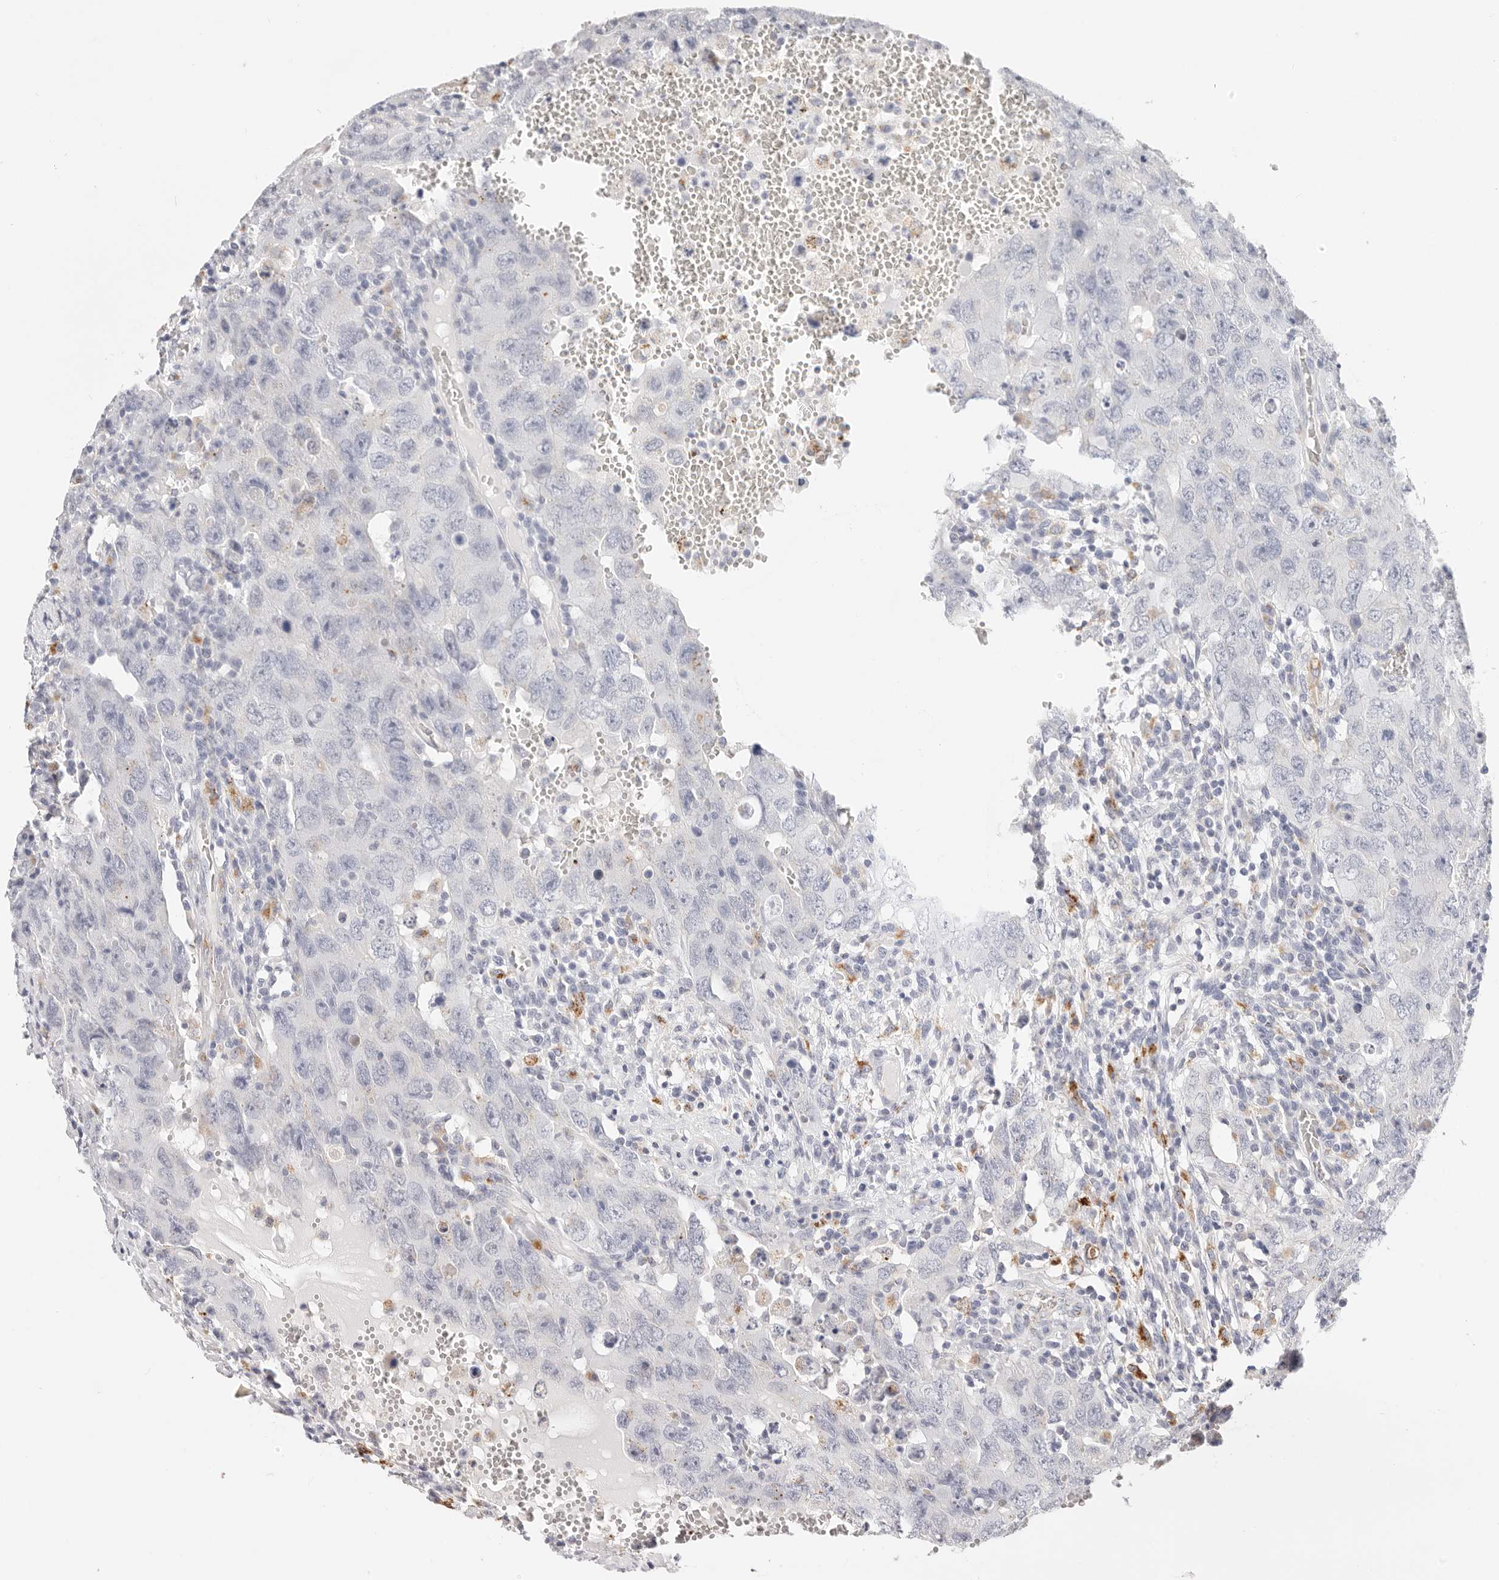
{"staining": {"intensity": "weak", "quantity": "<25%", "location": "cytoplasmic/membranous"}, "tissue": "testis cancer", "cell_type": "Tumor cells", "image_type": "cancer", "snomed": [{"axis": "morphology", "description": "Carcinoma, Embryonal, NOS"}, {"axis": "topography", "description": "Testis"}], "caption": "Immunohistochemistry micrograph of neoplastic tissue: human embryonal carcinoma (testis) stained with DAB (3,3'-diaminobenzidine) exhibits no significant protein positivity in tumor cells.", "gene": "STKLD1", "patient": {"sex": "male", "age": 26}}